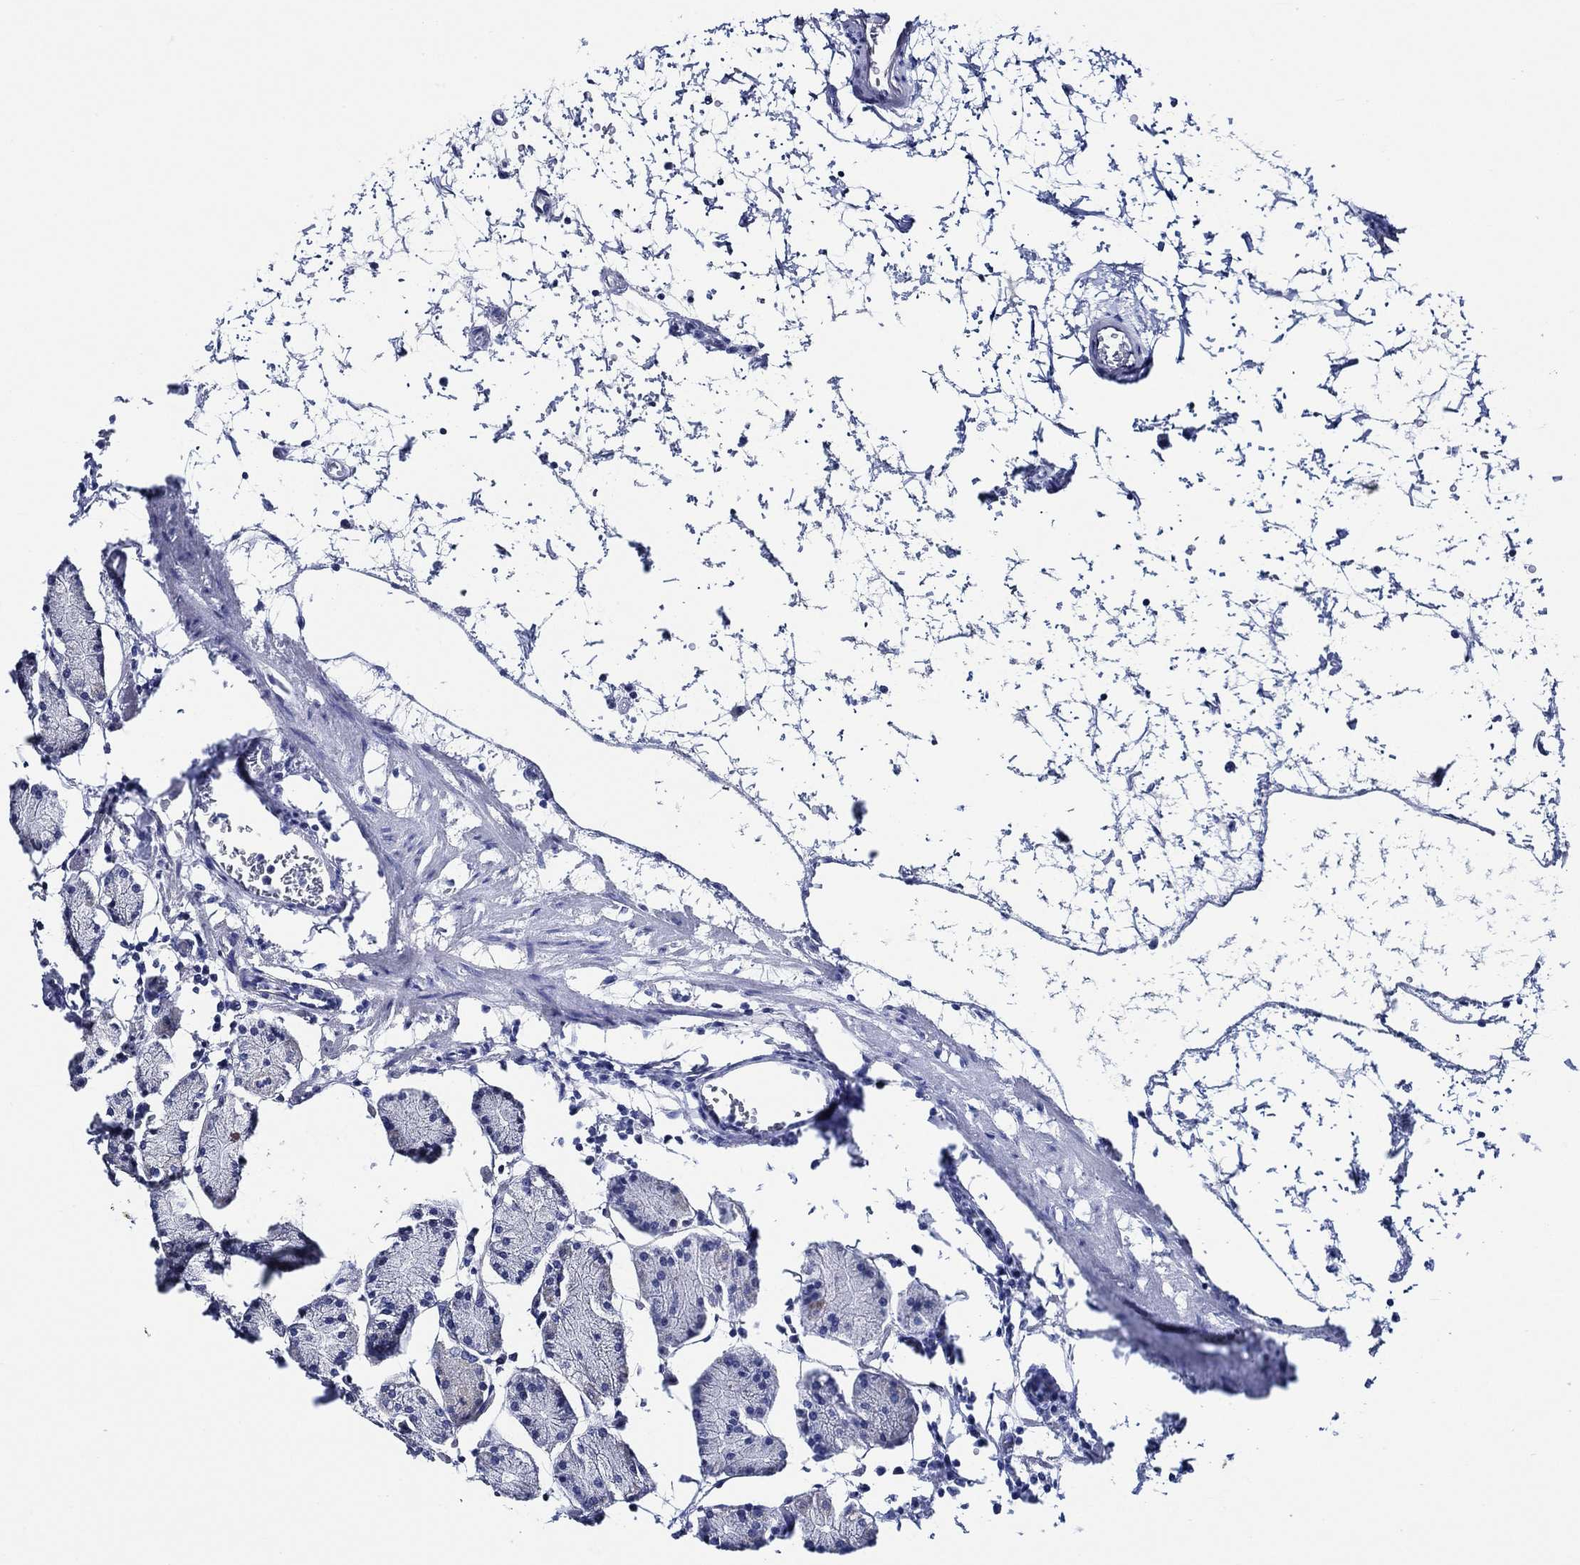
{"staining": {"intensity": "negative", "quantity": "none", "location": "none"}, "tissue": "stomach", "cell_type": "Glandular cells", "image_type": "normal", "snomed": [{"axis": "morphology", "description": "Normal tissue, NOS"}, {"axis": "topography", "description": "Stomach"}], "caption": "There is no significant expression in glandular cells of stomach.", "gene": "WDR62", "patient": {"sex": "male", "age": 54}}